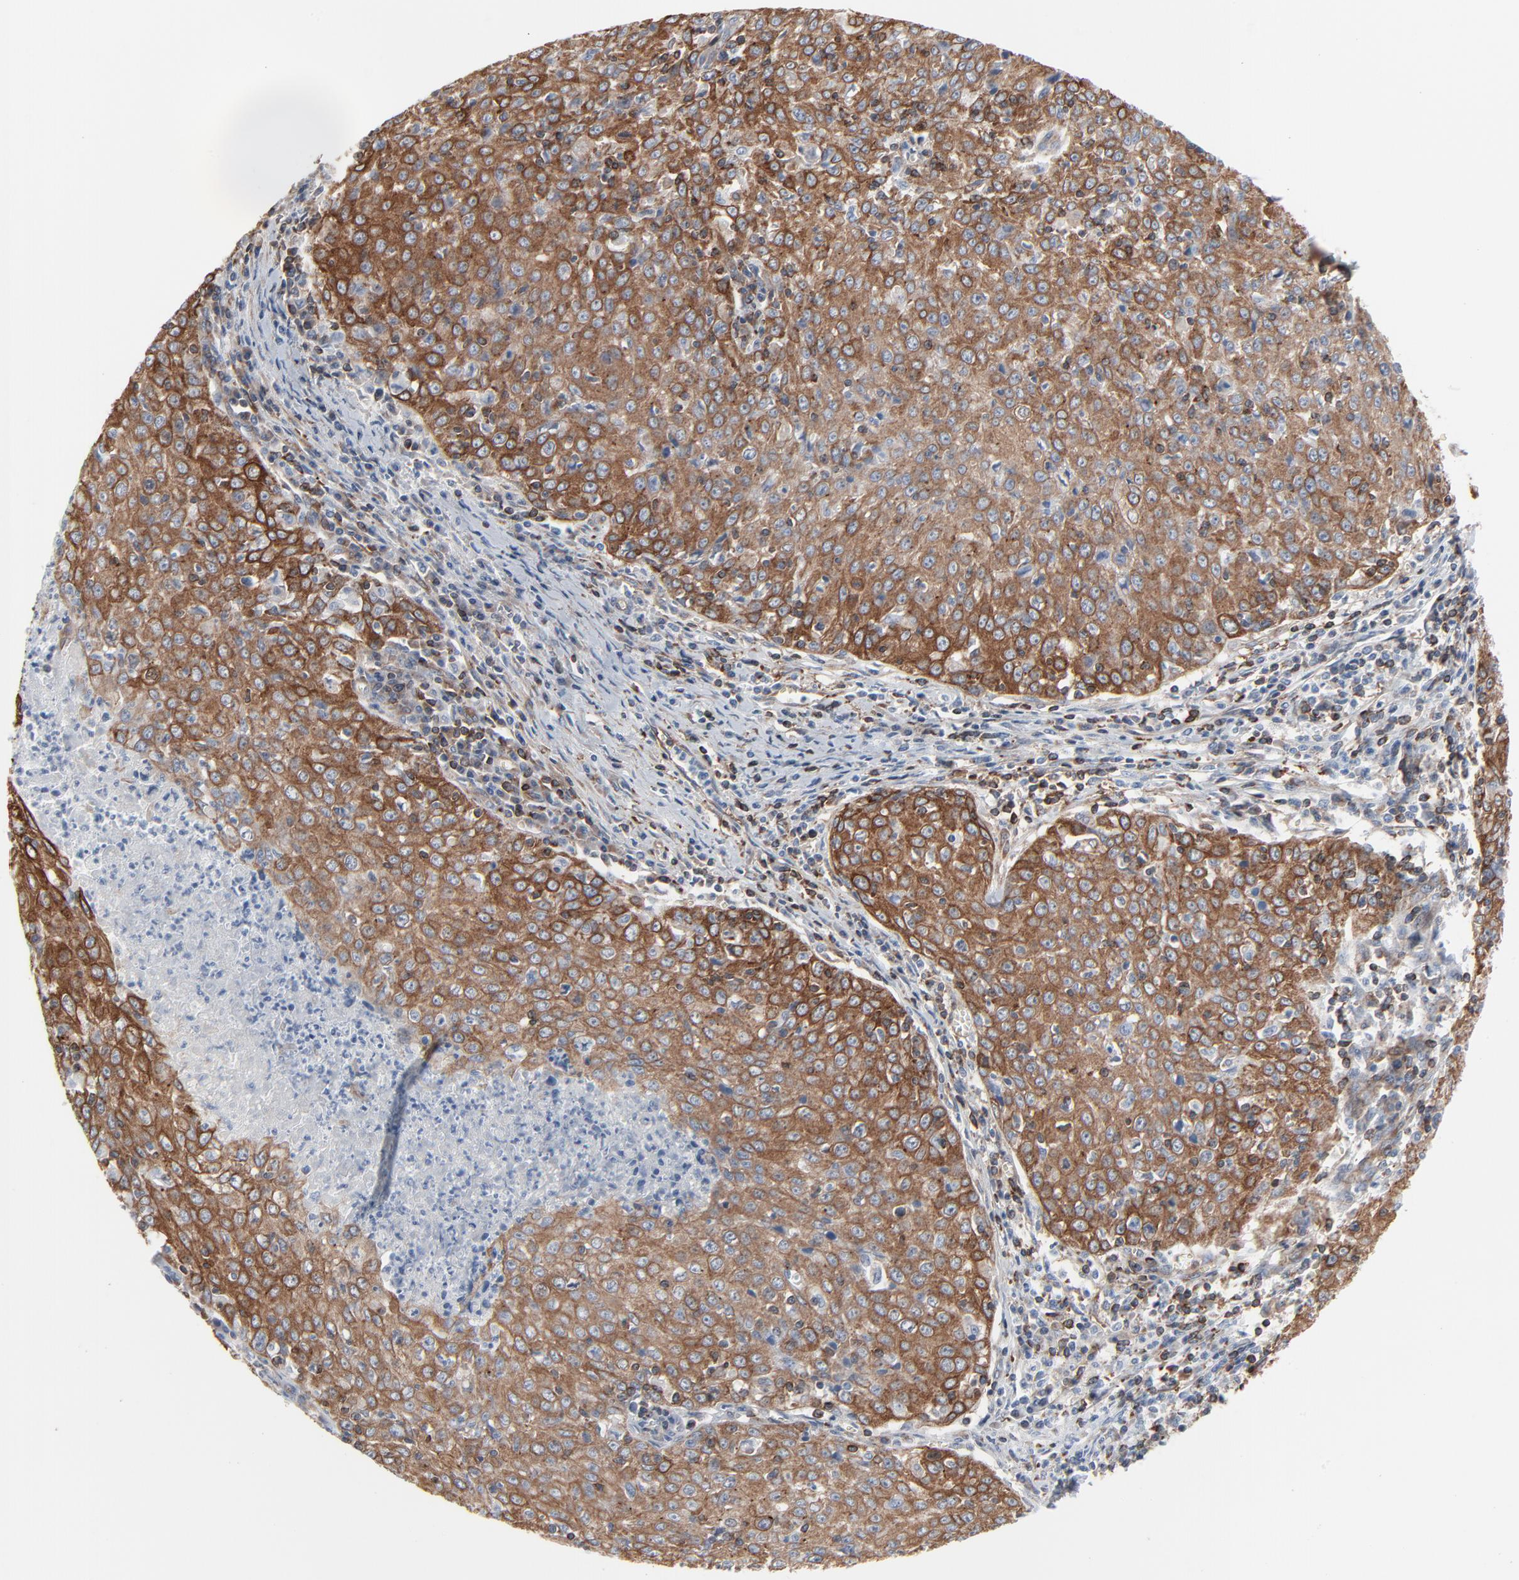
{"staining": {"intensity": "strong", "quantity": ">75%", "location": "cytoplasmic/membranous"}, "tissue": "cervical cancer", "cell_type": "Tumor cells", "image_type": "cancer", "snomed": [{"axis": "morphology", "description": "Squamous cell carcinoma, NOS"}, {"axis": "topography", "description": "Cervix"}], "caption": "The photomicrograph reveals immunohistochemical staining of cervical cancer. There is strong cytoplasmic/membranous staining is present in approximately >75% of tumor cells.", "gene": "OPTN", "patient": {"sex": "female", "age": 27}}